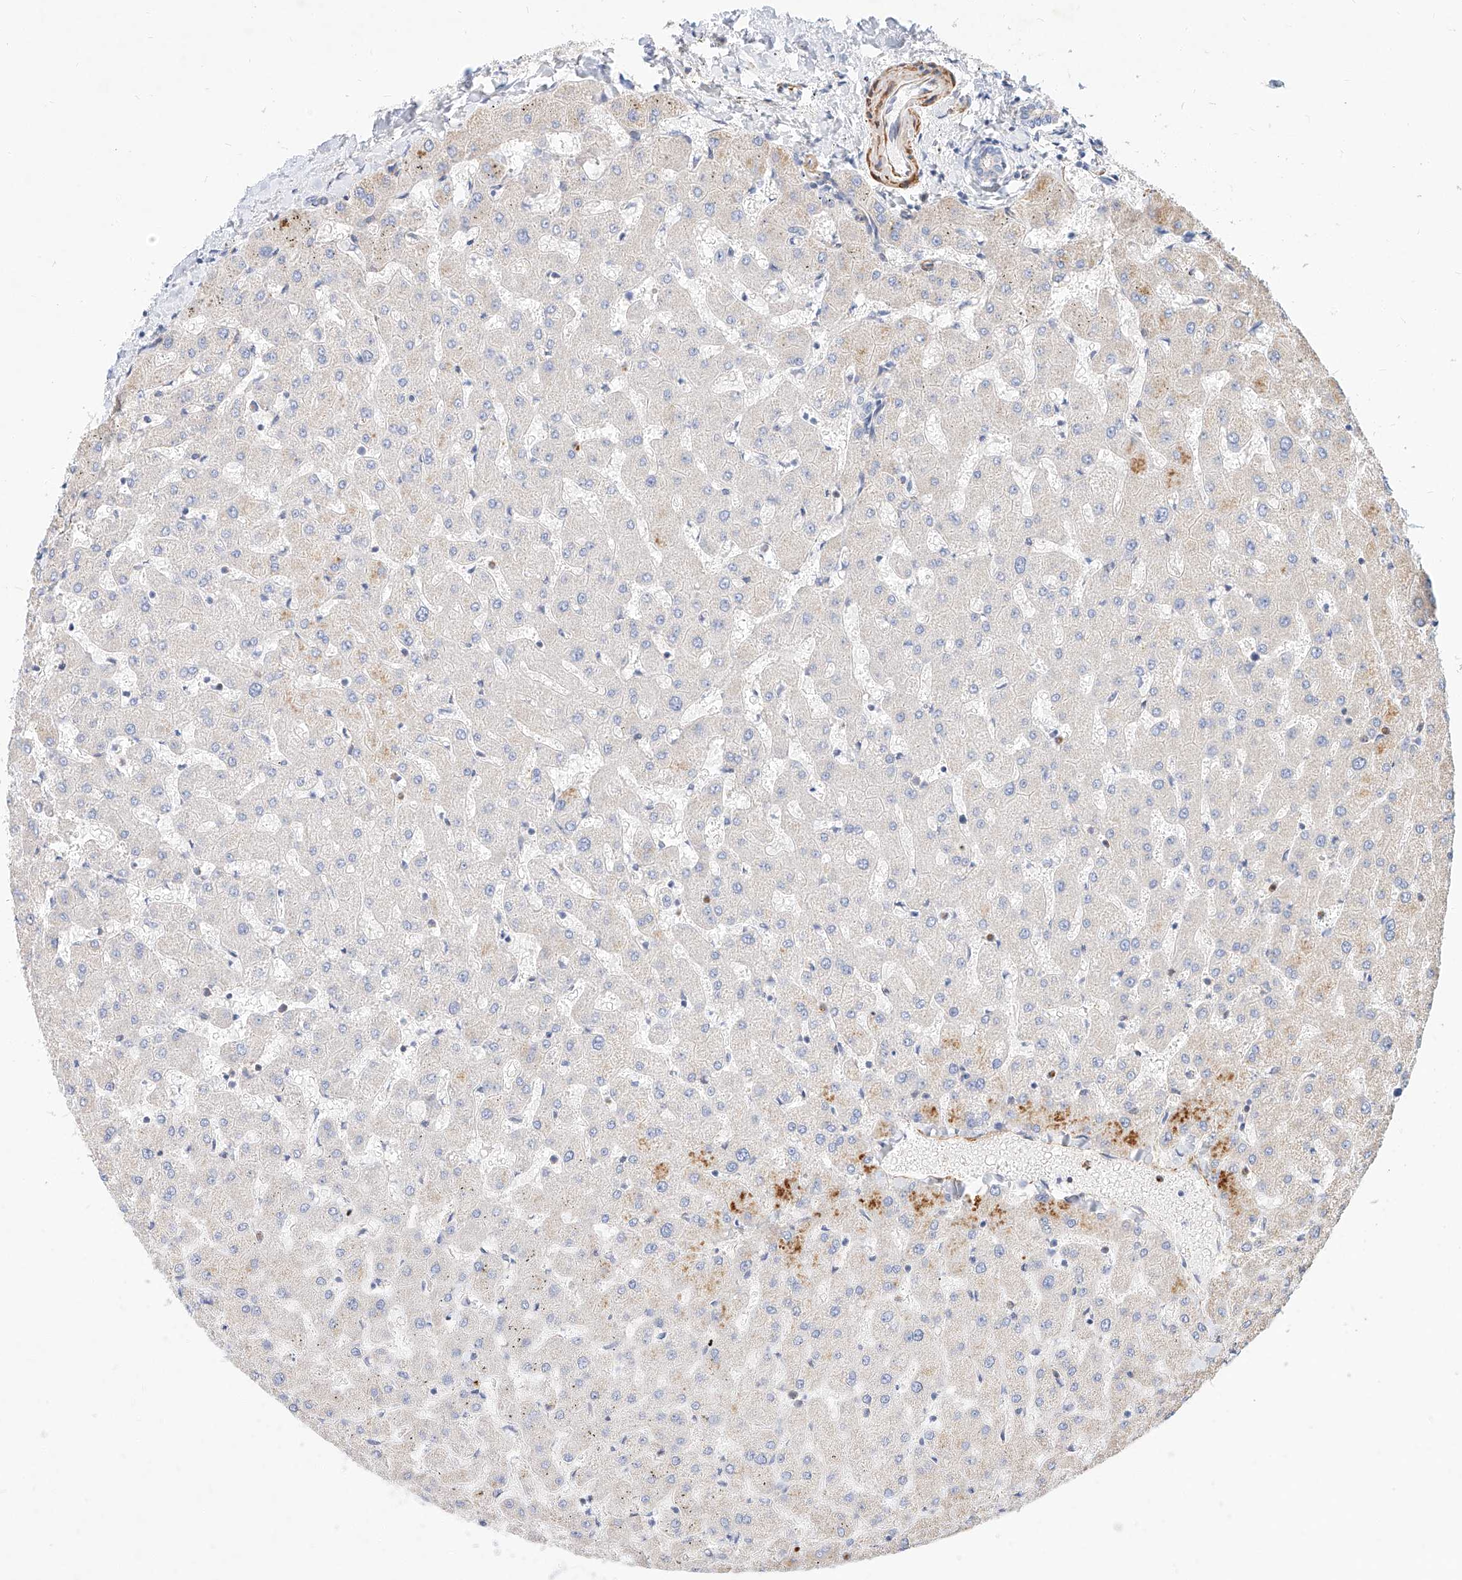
{"staining": {"intensity": "negative", "quantity": "none", "location": "none"}, "tissue": "liver", "cell_type": "Cholangiocytes", "image_type": "normal", "snomed": [{"axis": "morphology", "description": "Normal tissue, NOS"}, {"axis": "topography", "description": "Liver"}], "caption": "A high-resolution micrograph shows immunohistochemistry (IHC) staining of normal liver, which shows no significant staining in cholangiocytes.", "gene": "KCNH5", "patient": {"sex": "female", "age": 63}}